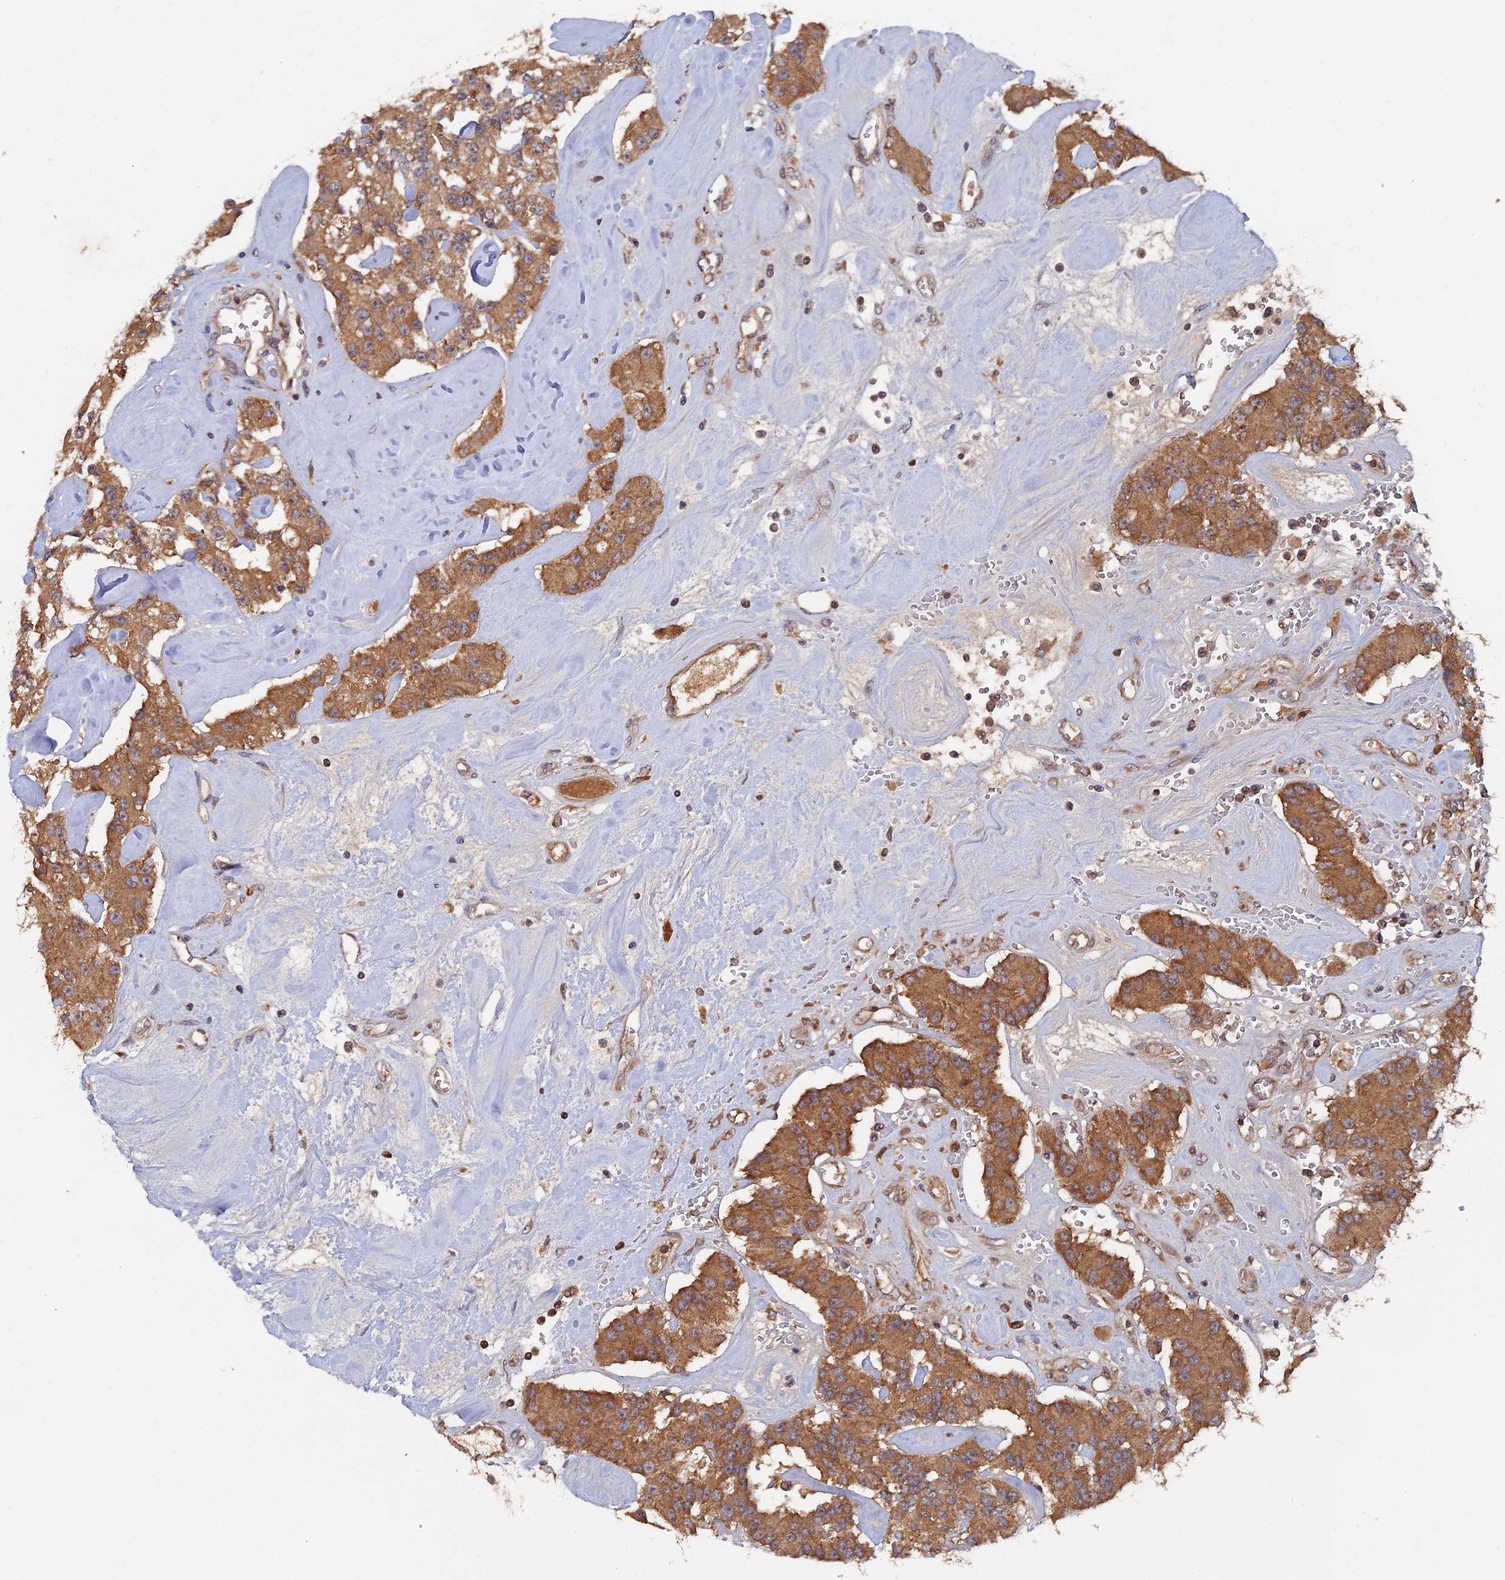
{"staining": {"intensity": "moderate", "quantity": ">75%", "location": "cytoplasmic/membranous"}, "tissue": "carcinoid", "cell_type": "Tumor cells", "image_type": "cancer", "snomed": [{"axis": "morphology", "description": "Carcinoid, malignant, NOS"}, {"axis": "topography", "description": "Pancreas"}], "caption": "Approximately >75% of tumor cells in human carcinoid exhibit moderate cytoplasmic/membranous protein staining as visualized by brown immunohistochemical staining.", "gene": "RAB15", "patient": {"sex": "male", "age": 41}}